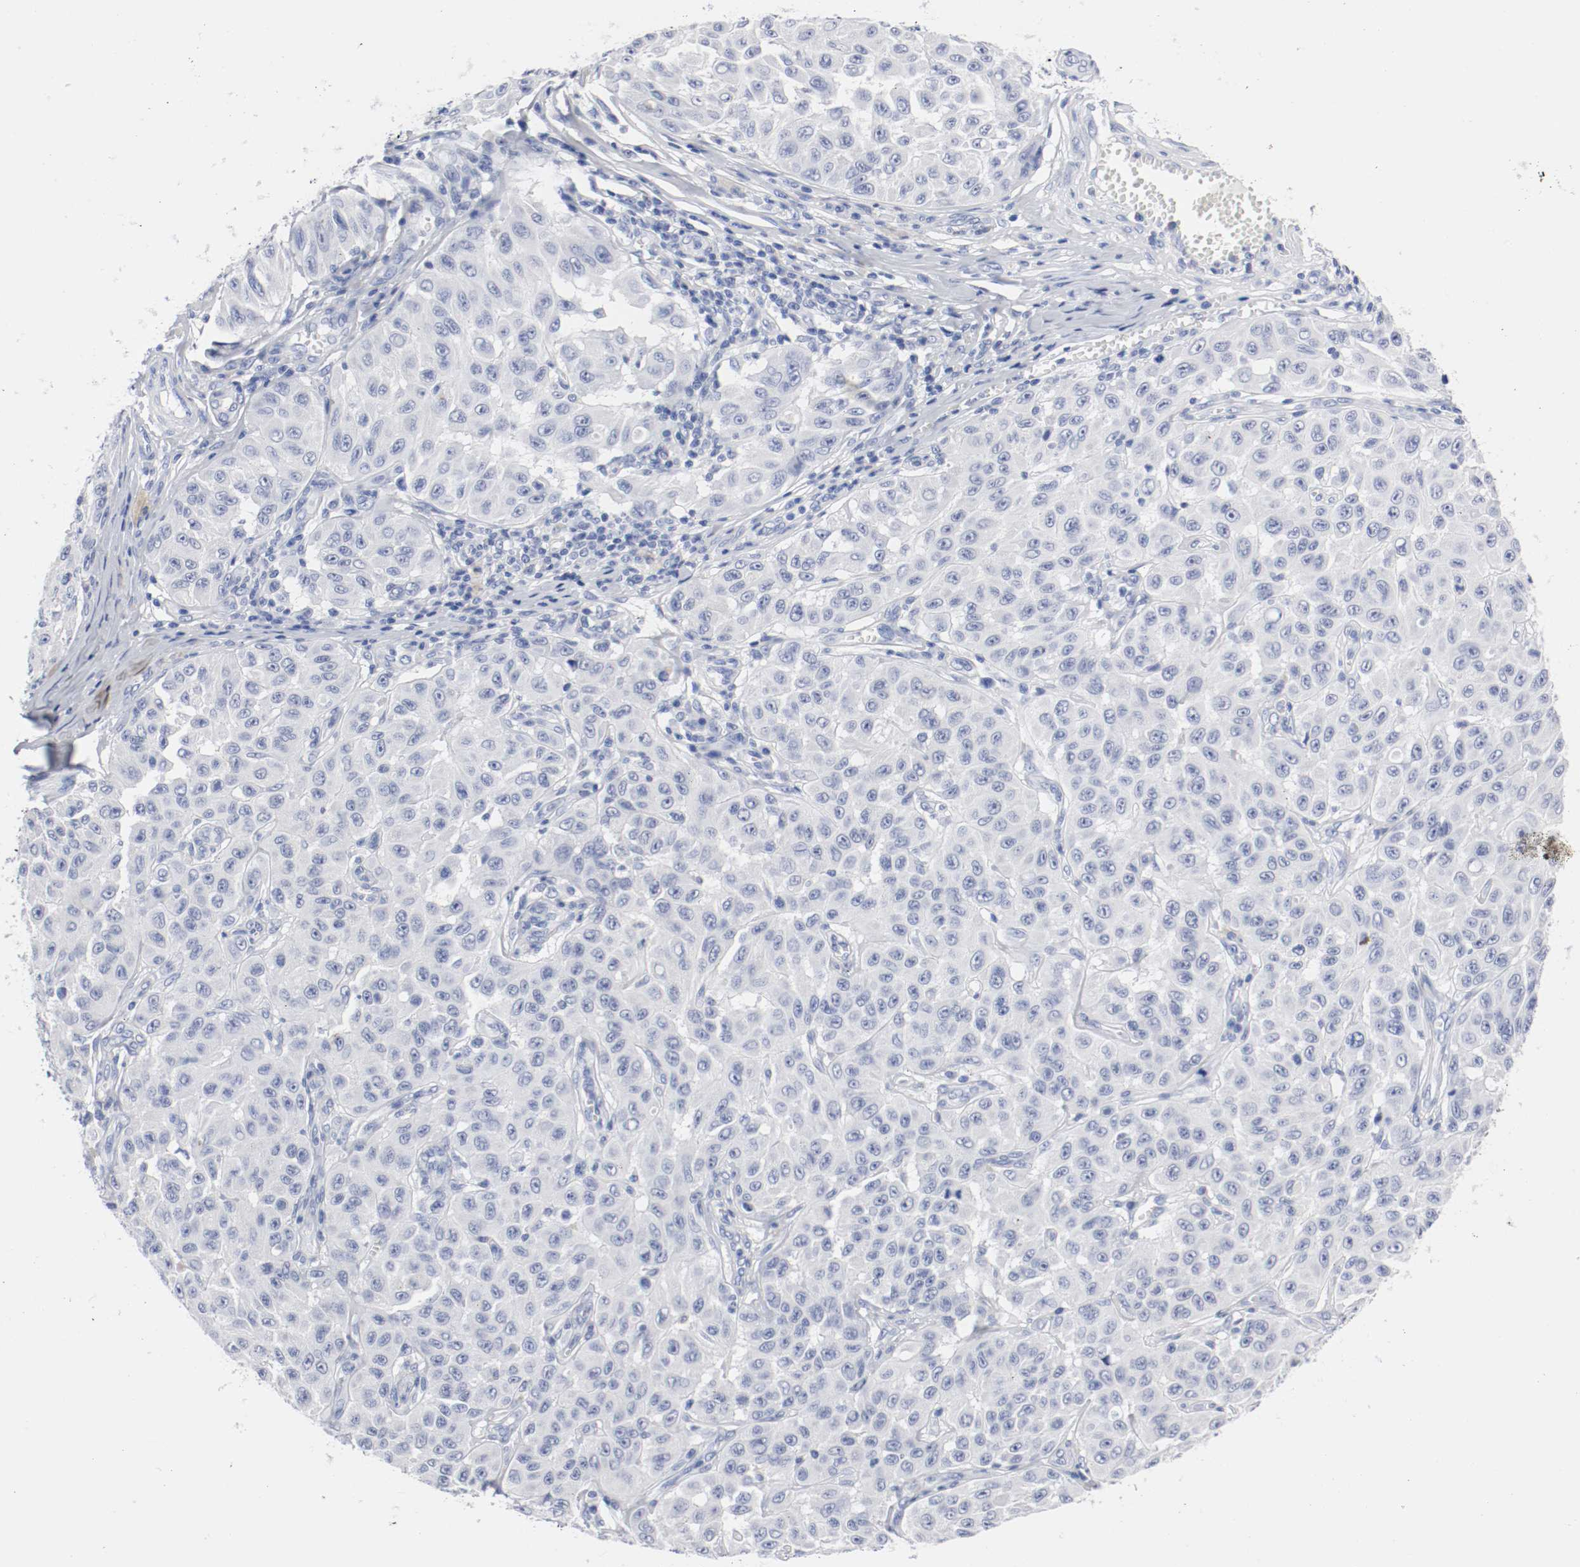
{"staining": {"intensity": "negative", "quantity": "none", "location": "none"}, "tissue": "melanoma", "cell_type": "Tumor cells", "image_type": "cancer", "snomed": [{"axis": "morphology", "description": "Malignant melanoma, NOS"}, {"axis": "topography", "description": "Skin"}], "caption": "The micrograph demonstrates no significant positivity in tumor cells of malignant melanoma. Brightfield microscopy of IHC stained with DAB (3,3'-diaminobenzidine) (brown) and hematoxylin (blue), captured at high magnification.", "gene": "GAD1", "patient": {"sex": "male", "age": 30}}